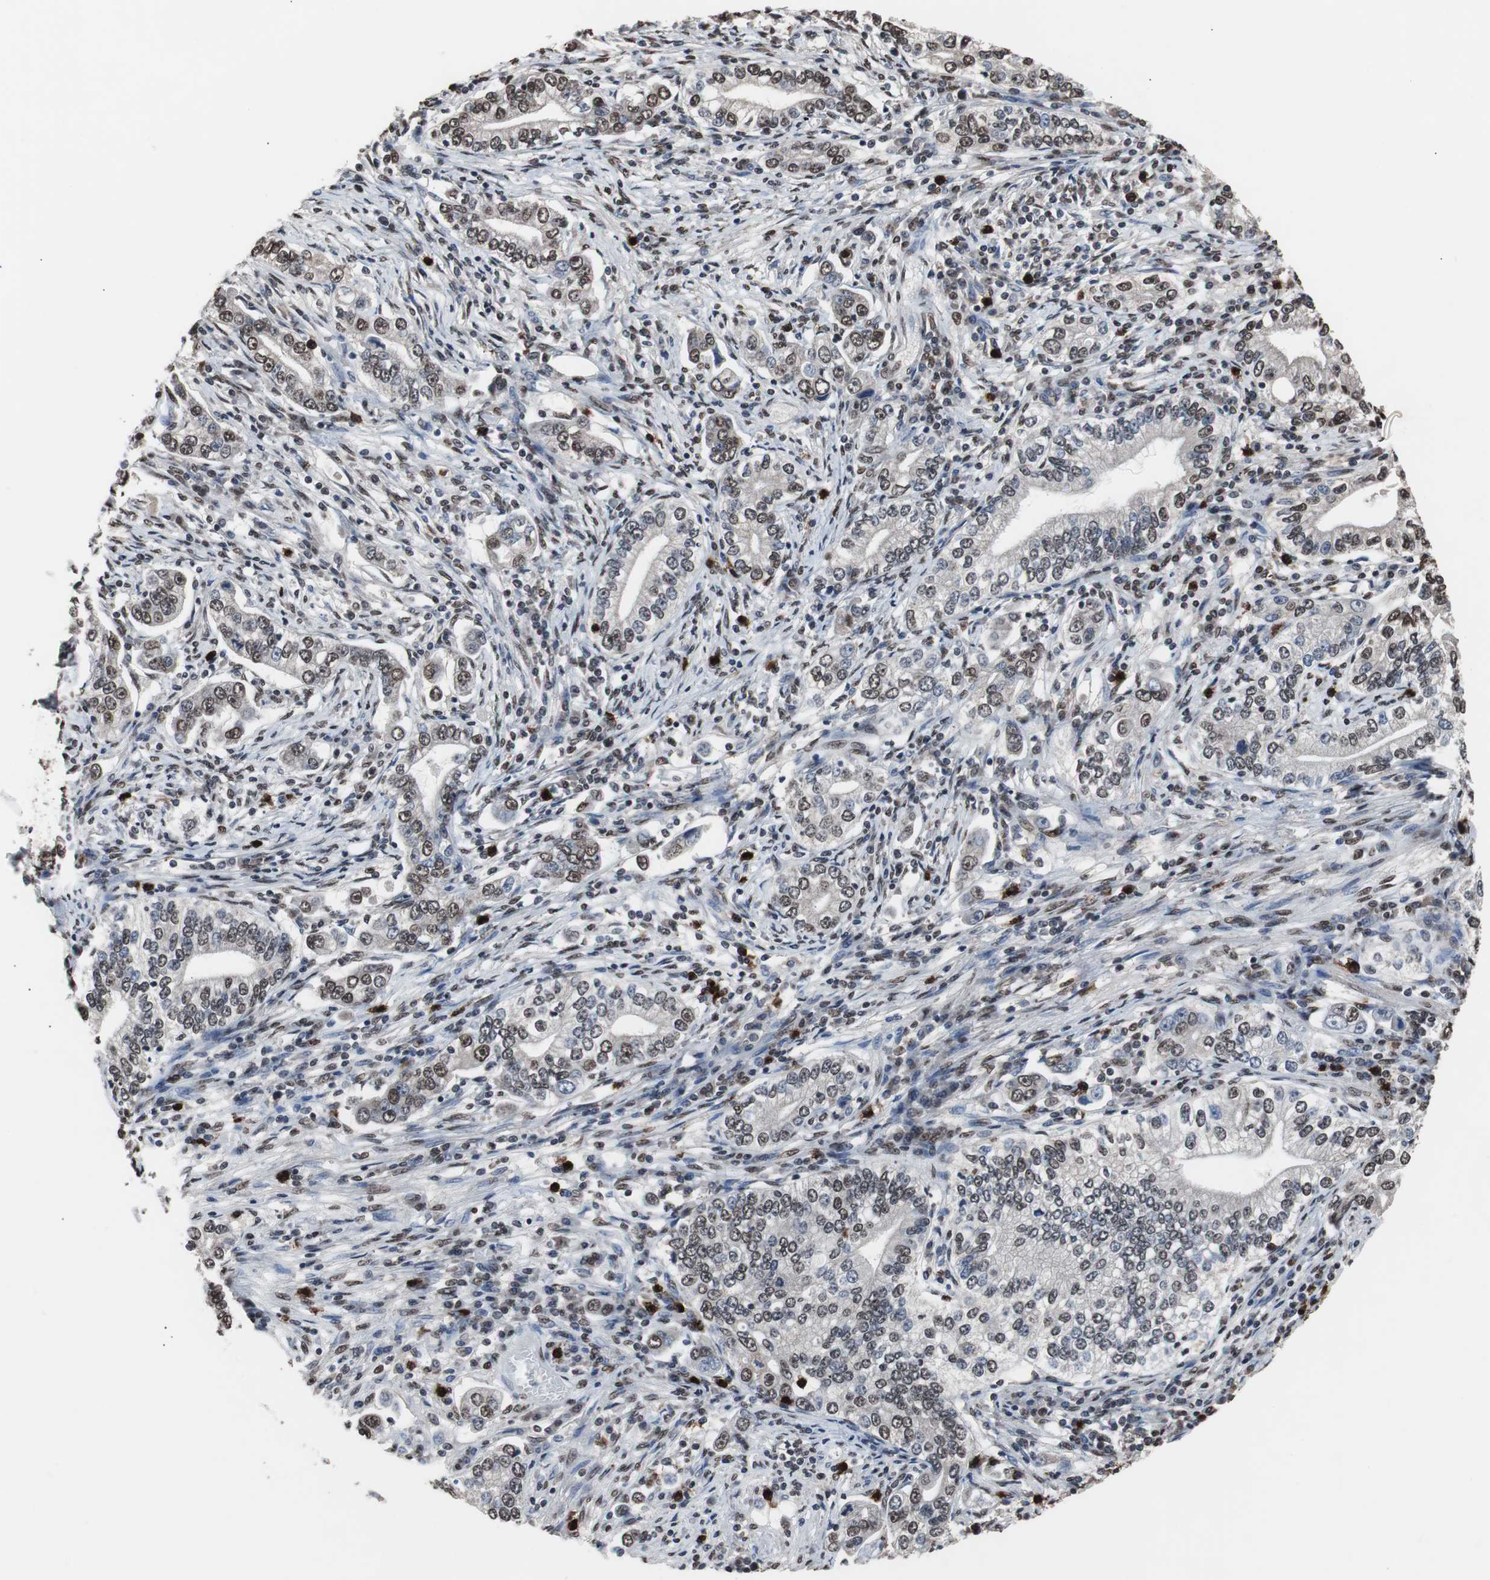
{"staining": {"intensity": "moderate", "quantity": "25%-75%", "location": "nuclear"}, "tissue": "stomach cancer", "cell_type": "Tumor cells", "image_type": "cancer", "snomed": [{"axis": "morphology", "description": "Adenocarcinoma, NOS"}, {"axis": "topography", "description": "Stomach, lower"}], "caption": "Protein staining of adenocarcinoma (stomach) tissue reveals moderate nuclear expression in approximately 25%-75% of tumor cells.", "gene": "MED27", "patient": {"sex": "female", "age": 72}}